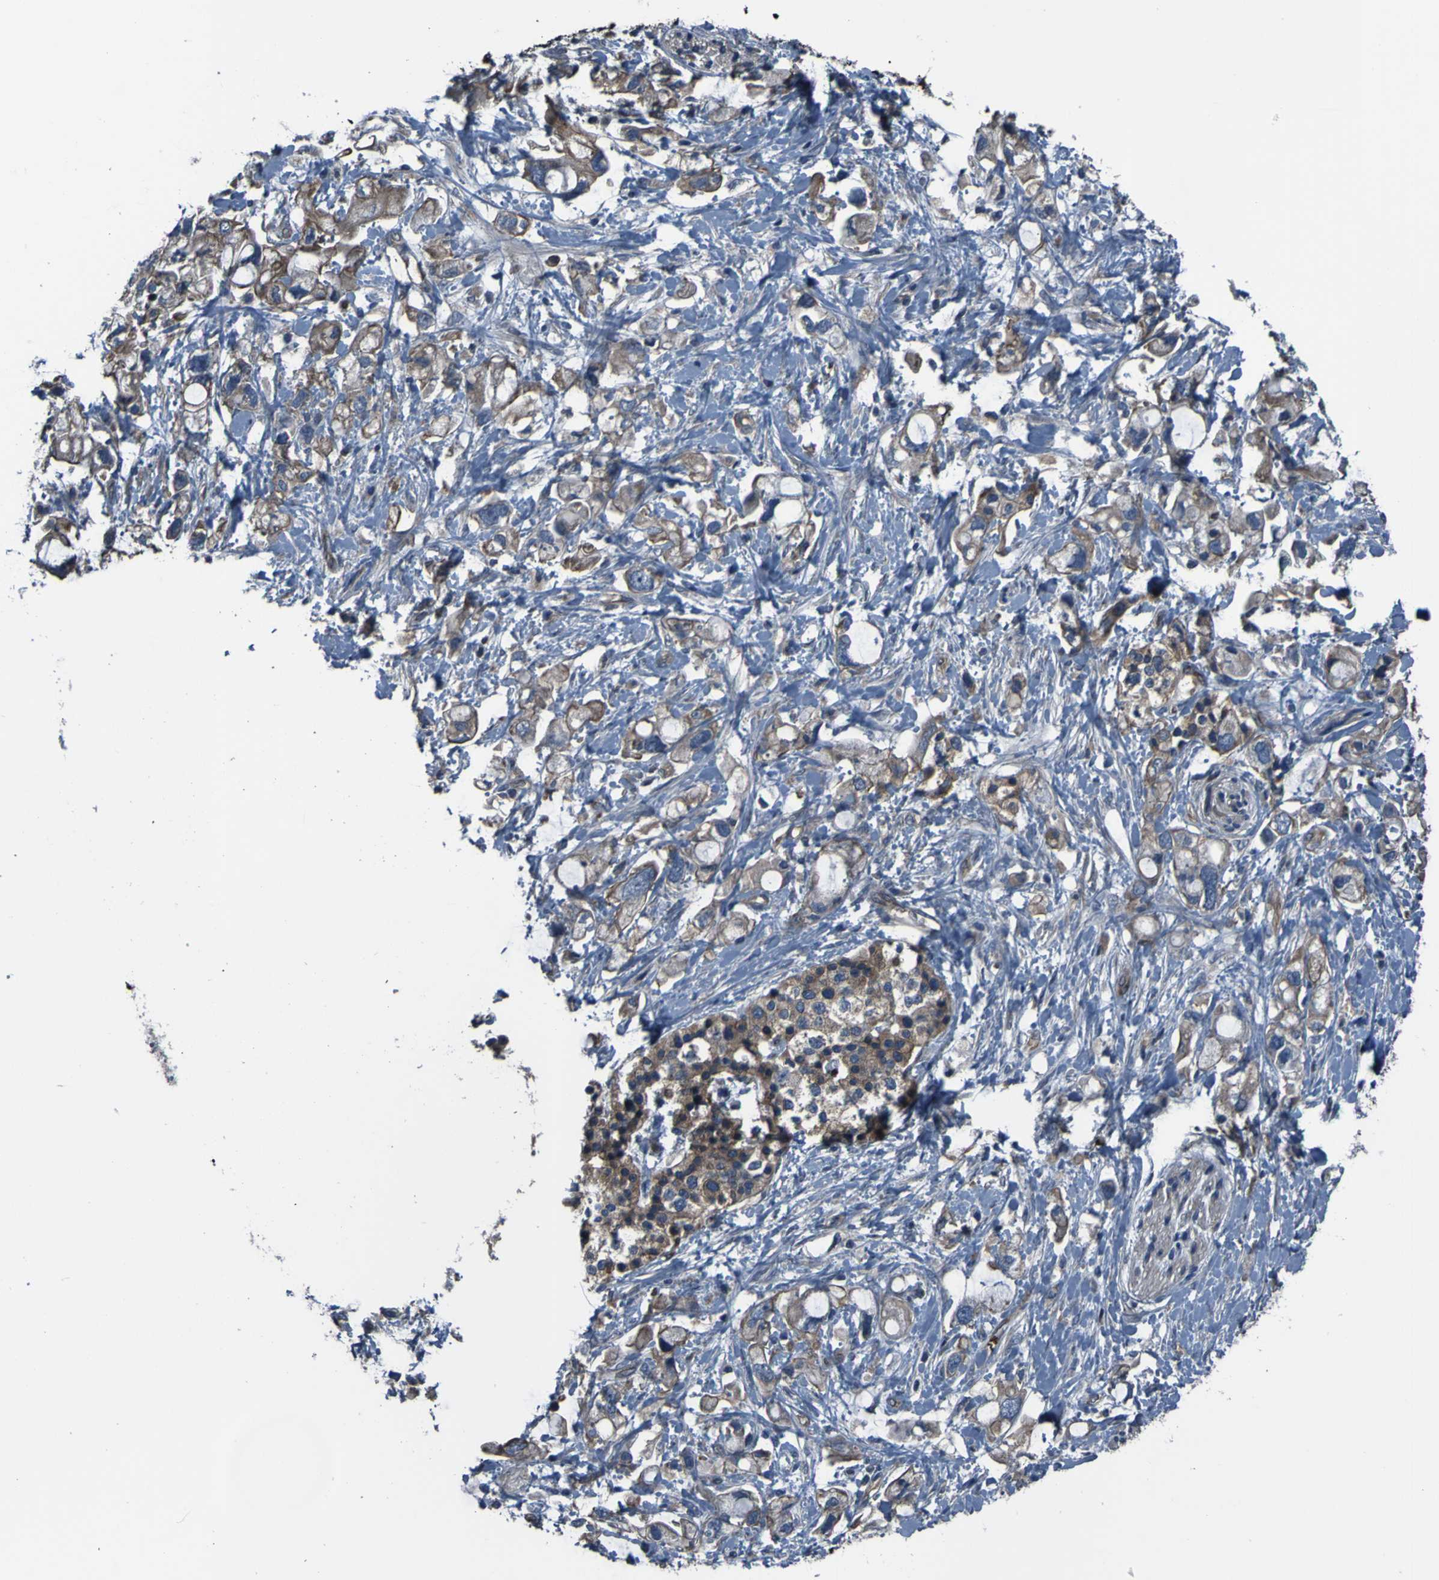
{"staining": {"intensity": "weak", "quantity": ">75%", "location": "cytoplasmic/membranous"}, "tissue": "pancreatic cancer", "cell_type": "Tumor cells", "image_type": "cancer", "snomed": [{"axis": "morphology", "description": "Adenocarcinoma, NOS"}, {"axis": "topography", "description": "Pancreas"}], "caption": "Immunohistochemical staining of pancreatic adenocarcinoma exhibits weak cytoplasmic/membranous protein positivity in about >75% of tumor cells.", "gene": "GRAMD1A", "patient": {"sex": "female", "age": 56}}